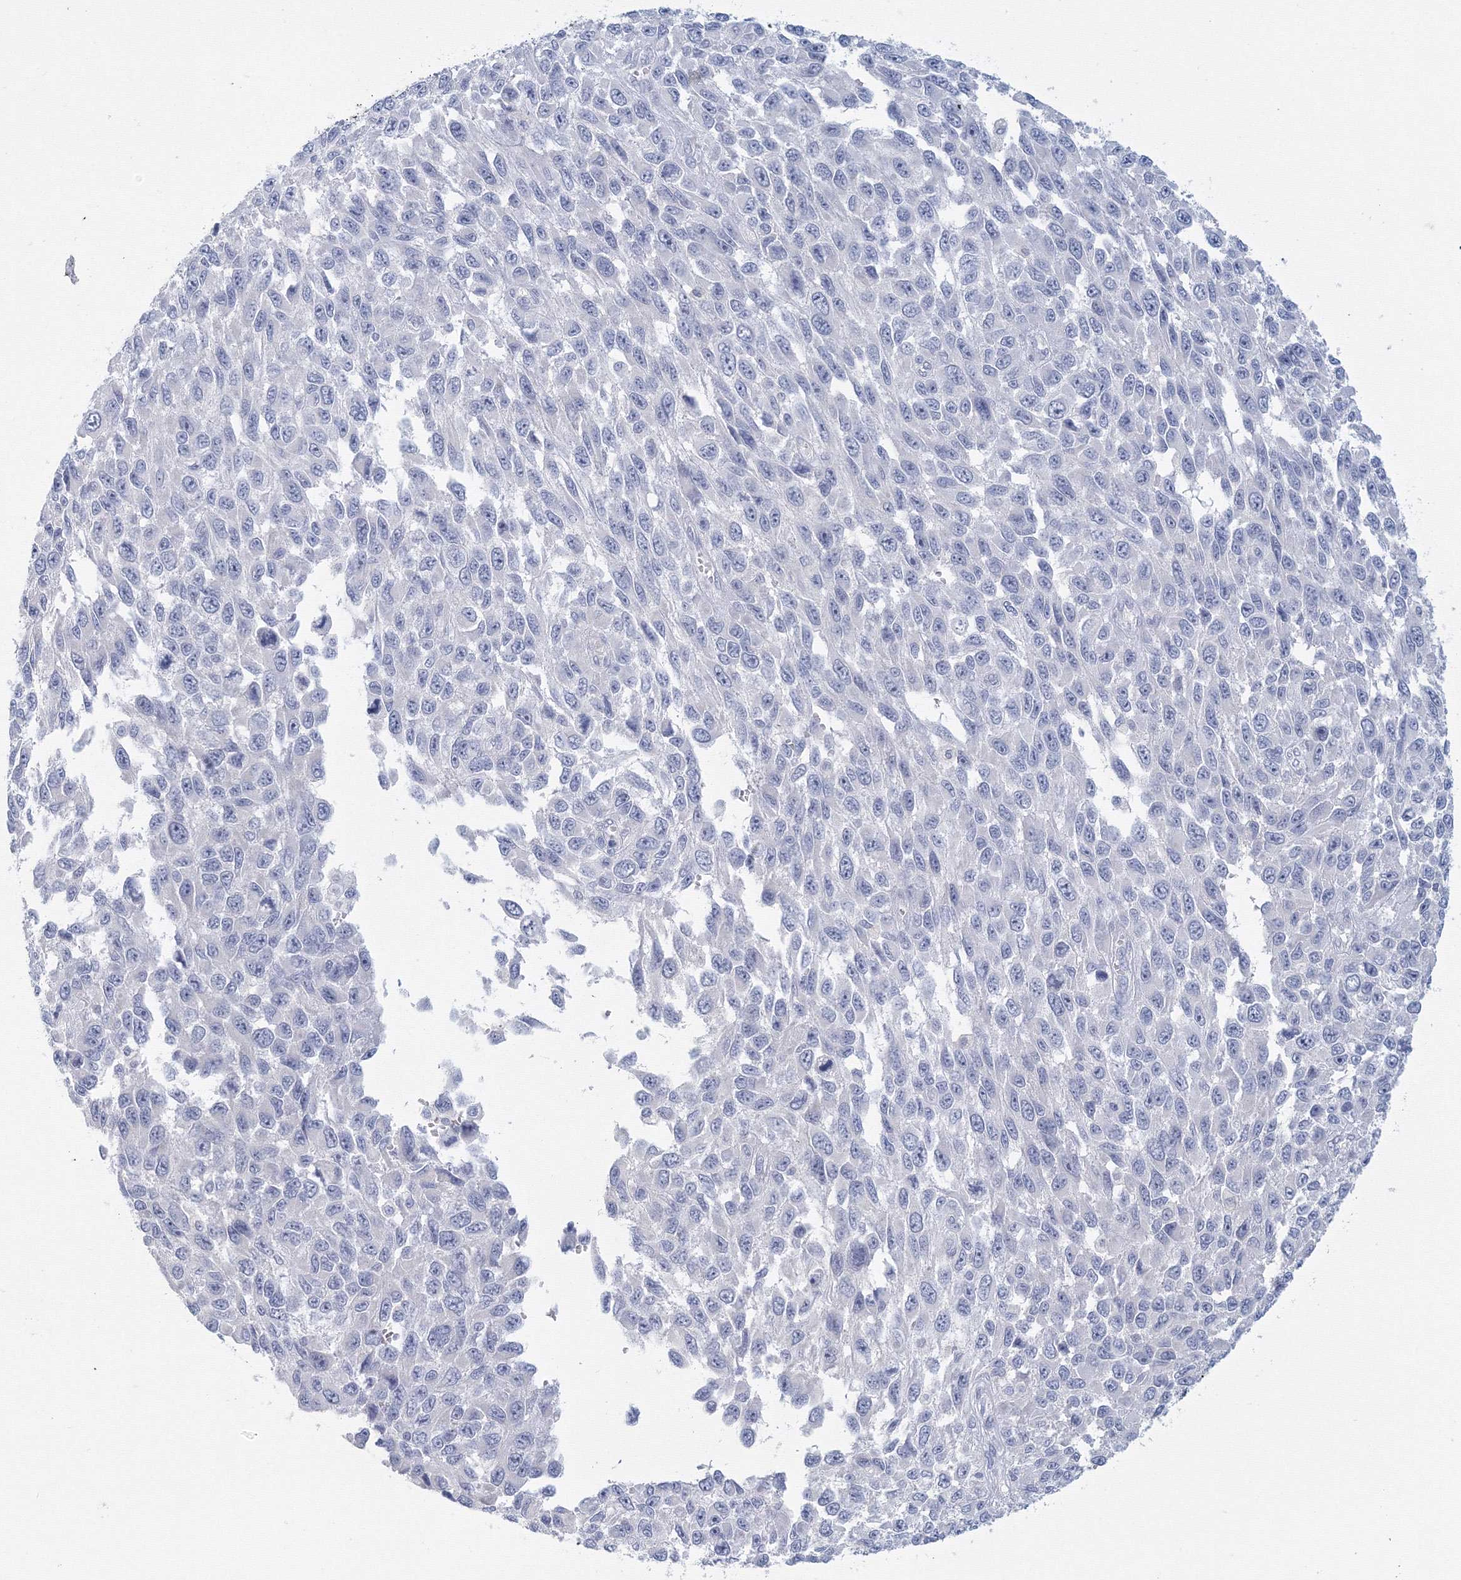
{"staining": {"intensity": "negative", "quantity": "none", "location": "none"}, "tissue": "melanoma", "cell_type": "Tumor cells", "image_type": "cancer", "snomed": [{"axis": "morphology", "description": "Malignant melanoma, NOS"}, {"axis": "topography", "description": "Skin"}], "caption": "The micrograph shows no significant staining in tumor cells of malignant melanoma. The staining was performed using DAB to visualize the protein expression in brown, while the nuclei were stained in blue with hematoxylin (Magnification: 20x).", "gene": "TACC2", "patient": {"sex": "female", "age": 96}}